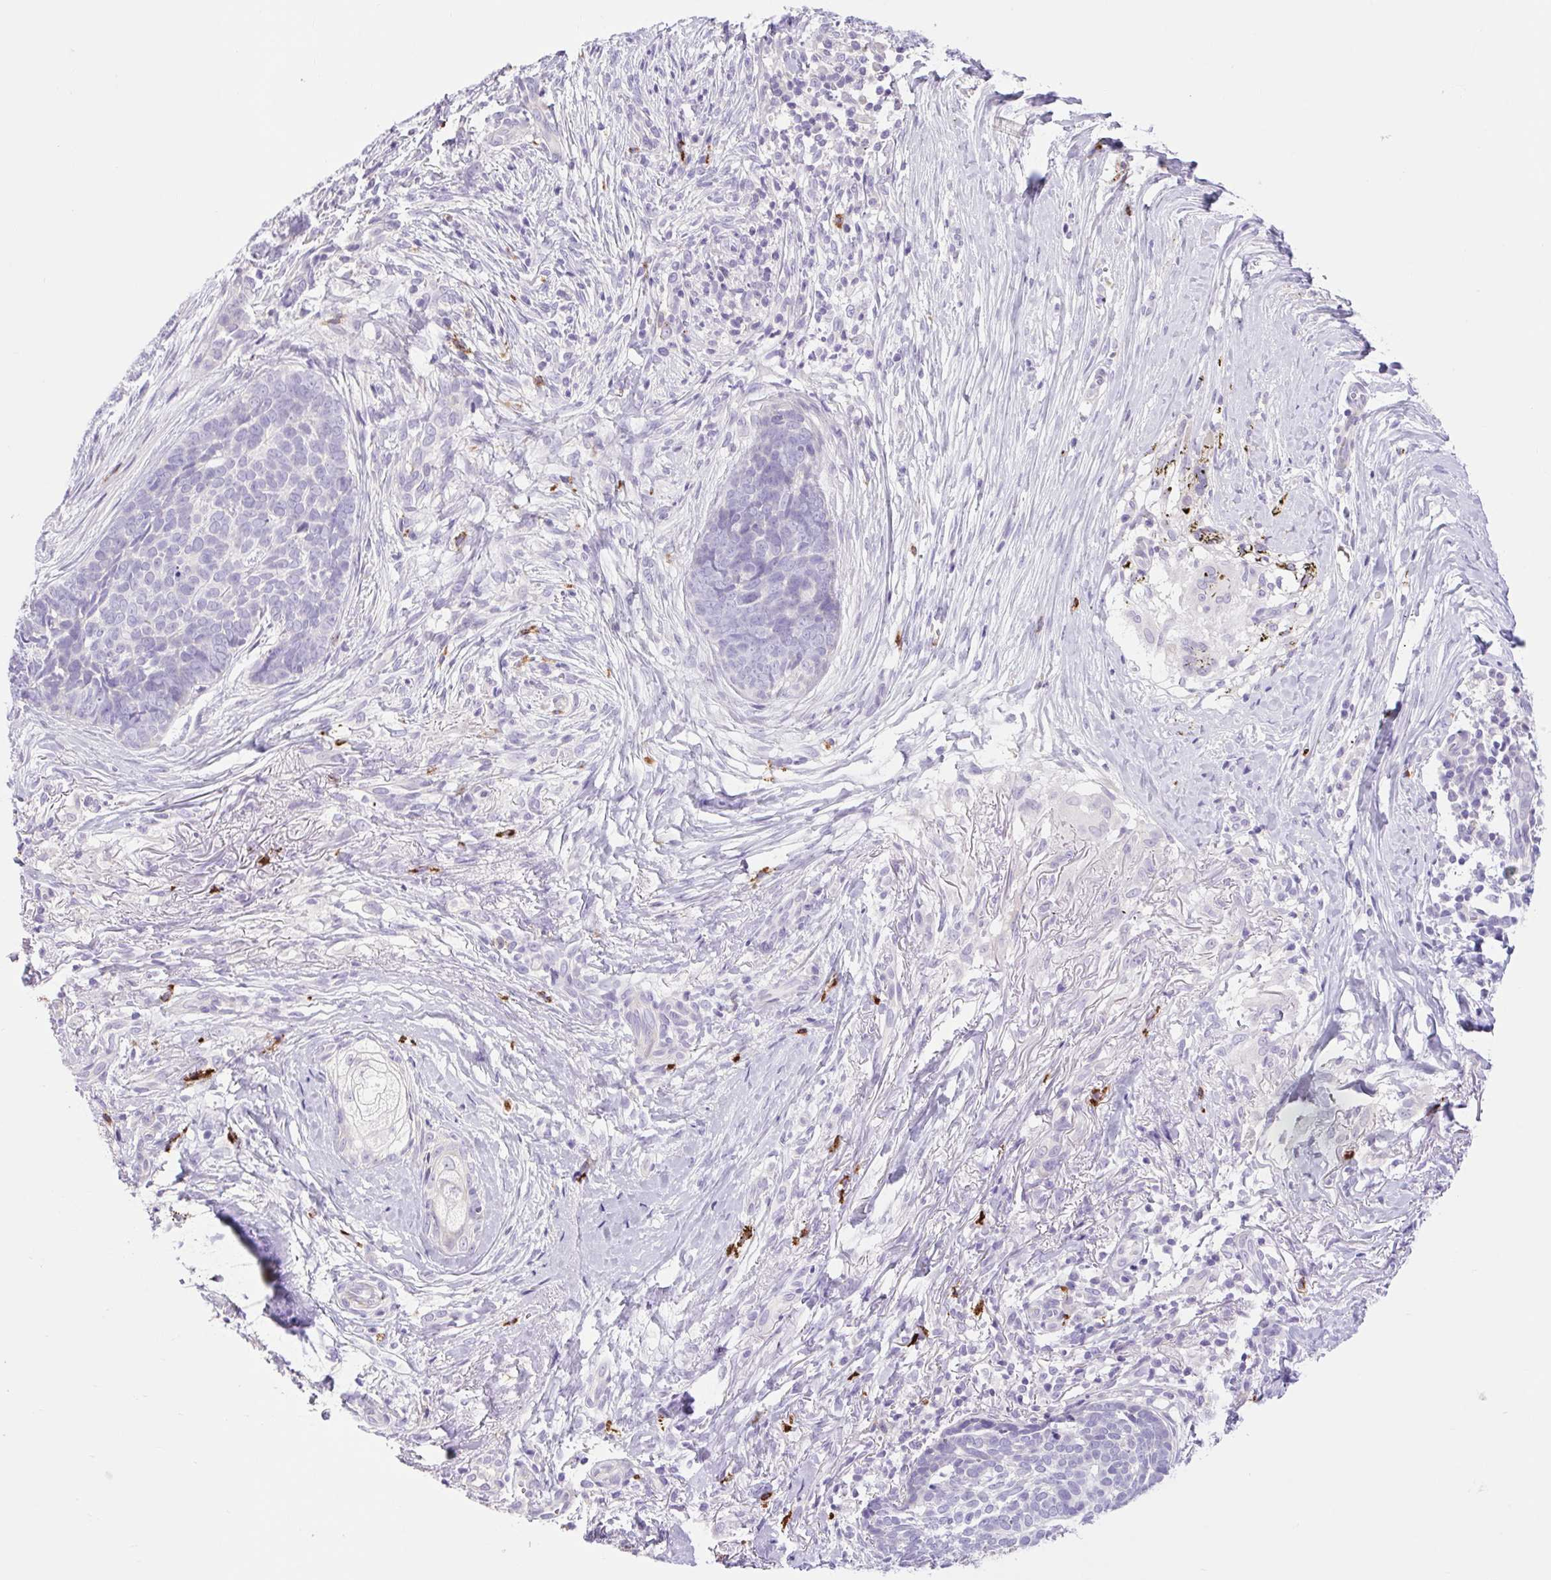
{"staining": {"intensity": "negative", "quantity": "none", "location": "none"}, "tissue": "skin cancer", "cell_type": "Tumor cells", "image_type": "cancer", "snomed": [{"axis": "morphology", "description": "Basal cell carcinoma"}, {"axis": "topography", "description": "Skin"}, {"axis": "topography", "description": "Skin of nose"}], "caption": "Human skin basal cell carcinoma stained for a protein using IHC reveals no expression in tumor cells.", "gene": "FAM177B", "patient": {"sex": "female", "age": 81}}